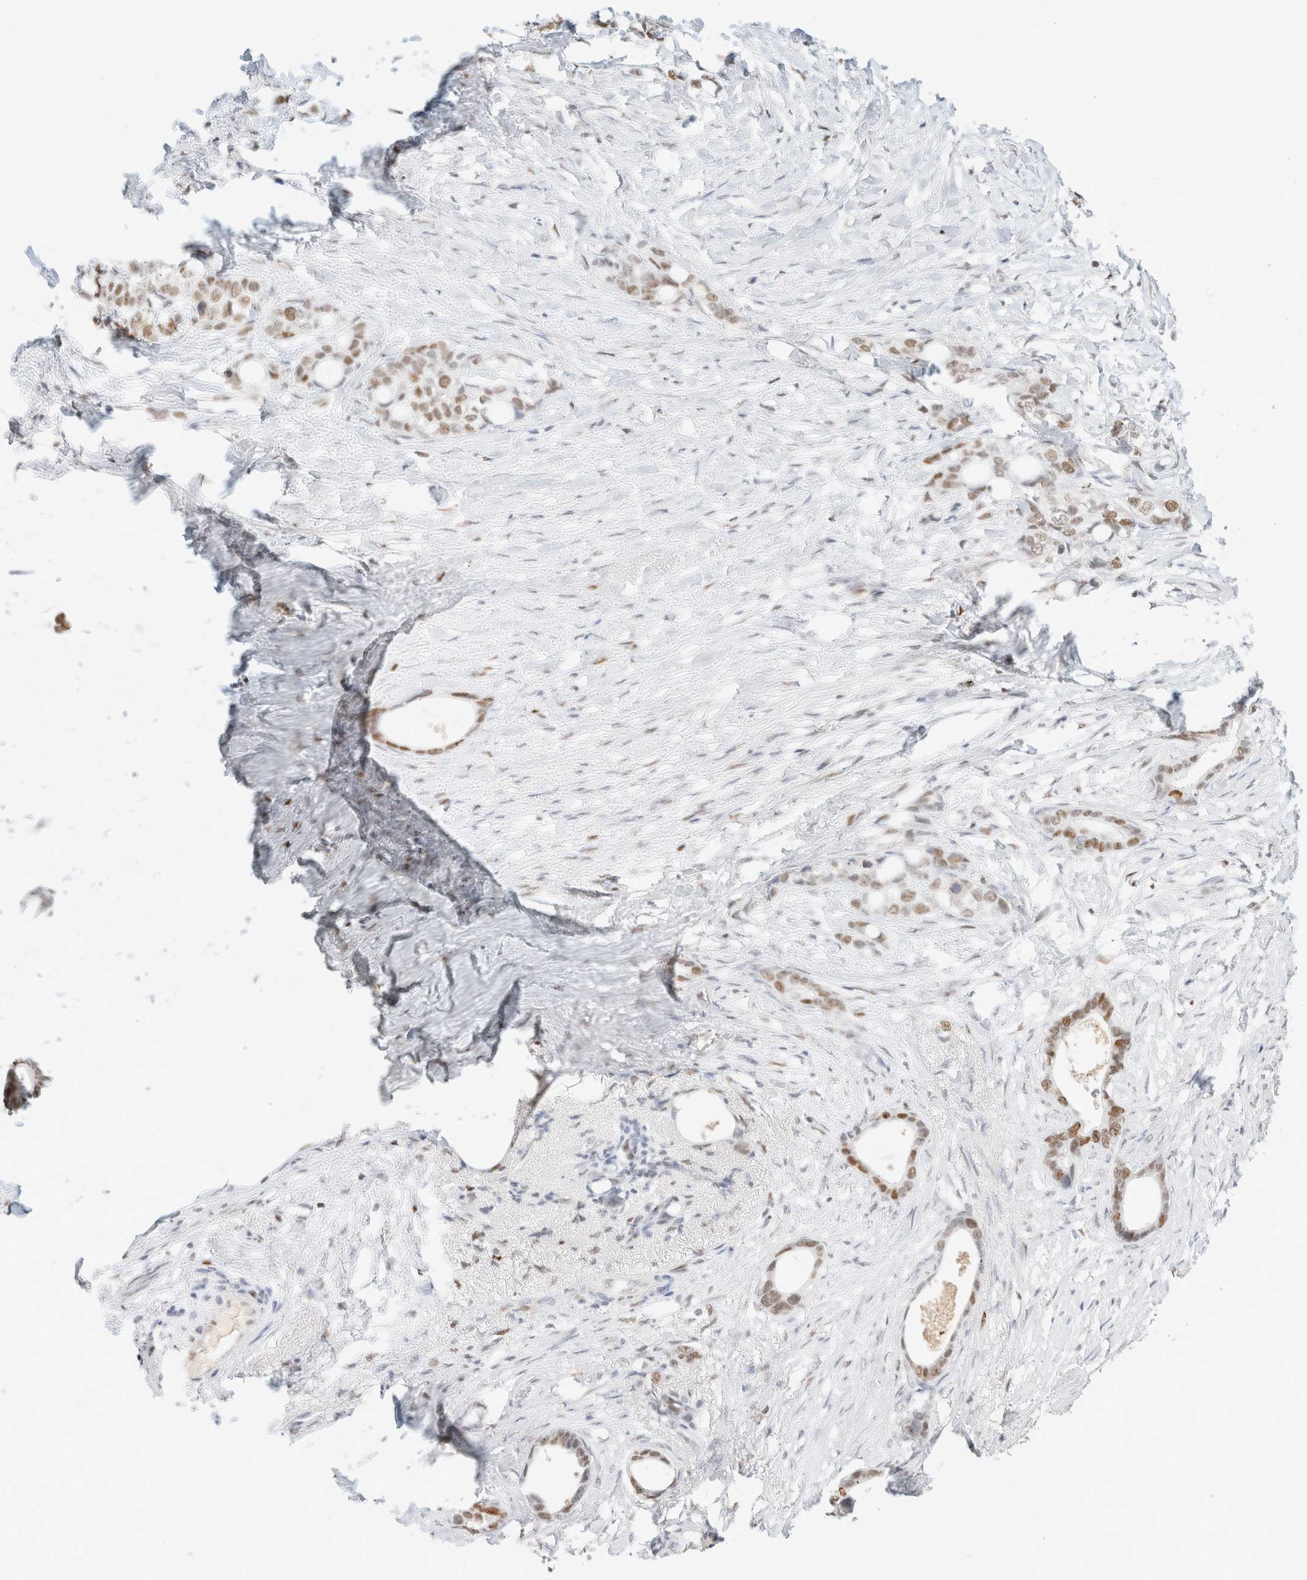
{"staining": {"intensity": "weak", "quantity": ">75%", "location": "nuclear"}, "tissue": "stomach cancer", "cell_type": "Tumor cells", "image_type": "cancer", "snomed": [{"axis": "morphology", "description": "Adenocarcinoma, NOS"}, {"axis": "topography", "description": "Stomach"}], "caption": "Tumor cells demonstrate weak nuclear positivity in approximately >75% of cells in stomach cancer.", "gene": "DDB2", "patient": {"sex": "female", "age": 75}}